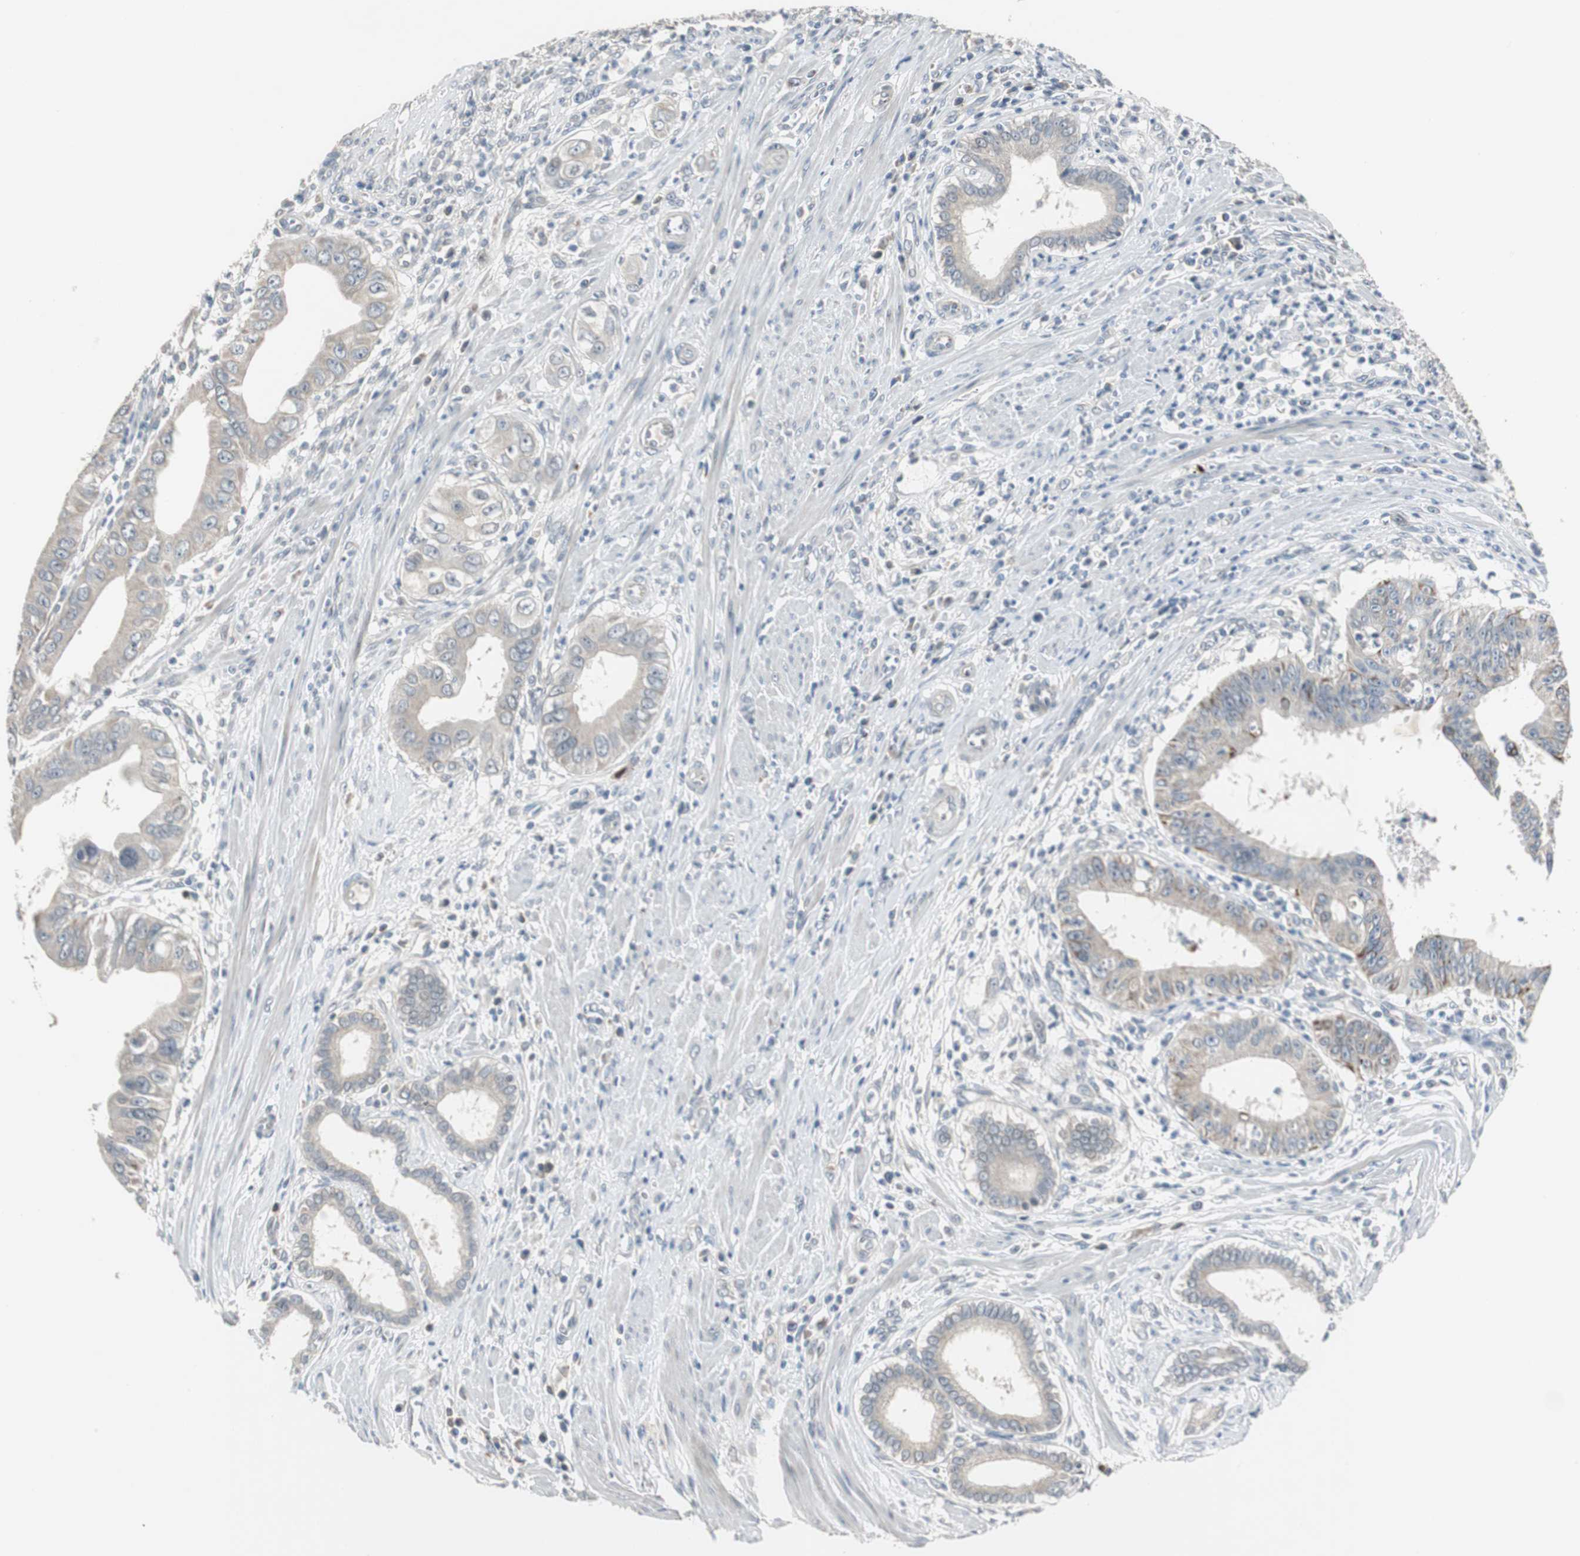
{"staining": {"intensity": "weak", "quantity": ">75%", "location": "cytoplasmic/membranous"}, "tissue": "pancreatic cancer", "cell_type": "Tumor cells", "image_type": "cancer", "snomed": [{"axis": "morphology", "description": "Normal tissue, NOS"}, {"axis": "topography", "description": "Lymph node"}], "caption": "Tumor cells show weak cytoplasmic/membranous staining in about >75% of cells in pancreatic cancer.", "gene": "MYT1", "patient": {"sex": "male", "age": 50}}